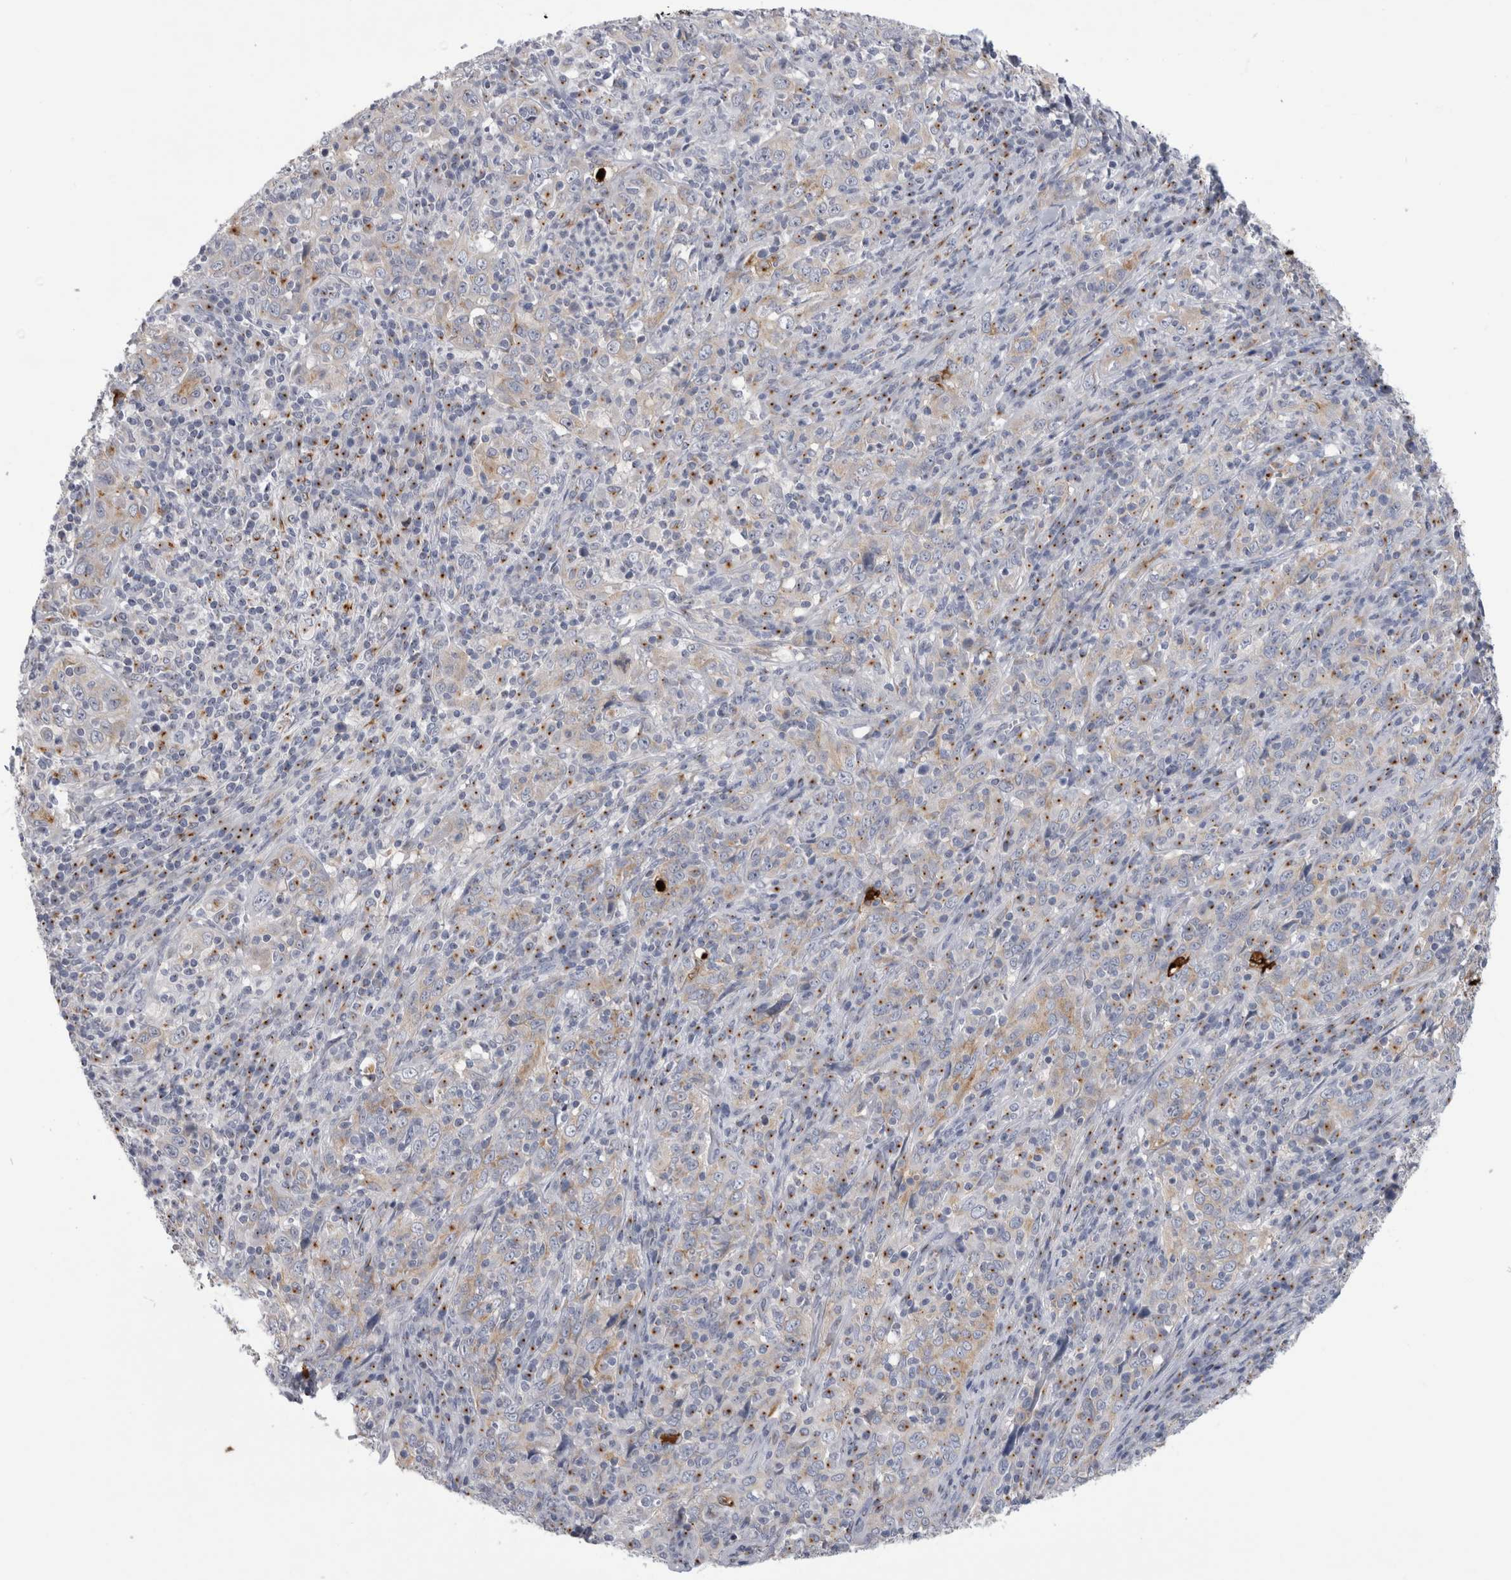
{"staining": {"intensity": "weak", "quantity": "25%-75%", "location": "cytoplasmic/membranous"}, "tissue": "cervical cancer", "cell_type": "Tumor cells", "image_type": "cancer", "snomed": [{"axis": "morphology", "description": "Squamous cell carcinoma, NOS"}, {"axis": "topography", "description": "Cervix"}], "caption": "Tumor cells reveal low levels of weak cytoplasmic/membranous expression in about 25%-75% of cells in human cervical cancer. Using DAB (3,3'-diaminobenzidine) (brown) and hematoxylin (blue) stains, captured at high magnification using brightfield microscopy.", "gene": "AKAP9", "patient": {"sex": "female", "age": 46}}